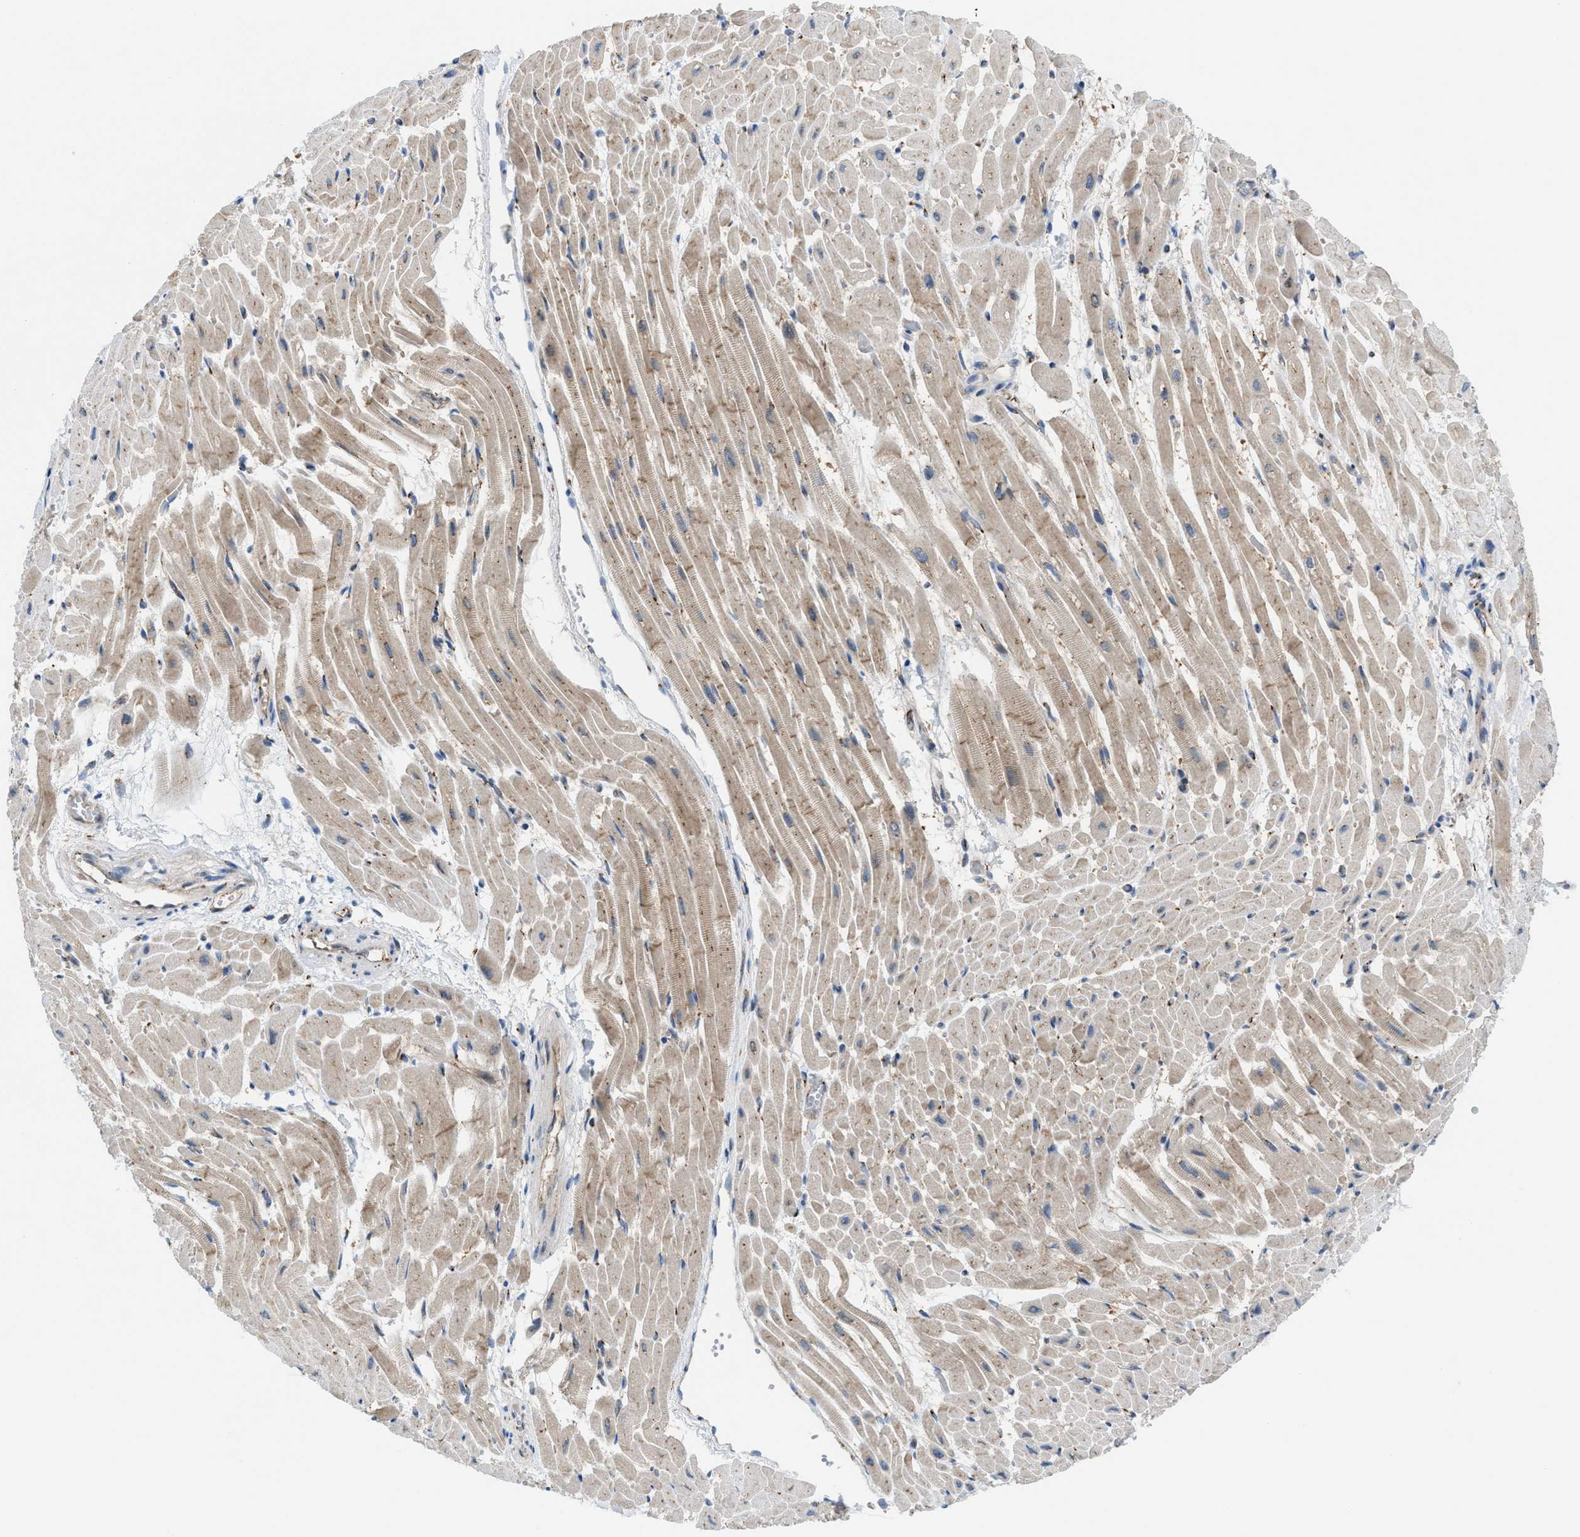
{"staining": {"intensity": "weak", "quantity": ">75%", "location": "cytoplasmic/membranous"}, "tissue": "heart muscle", "cell_type": "Cardiomyocytes", "image_type": "normal", "snomed": [{"axis": "morphology", "description": "Normal tissue, NOS"}, {"axis": "topography", "description": "Heart"}], "caption": "Immunohistochemical staining of benign human heart muscle displays >75% levels of weak cytoplasmic/membranous protein expression in approximately >75% of cardiomyocytes. Ihc stains the protein in brown and the nuclei are stained blue.", "gene": "SLC38A10", "patient": {"sex": "male", "age": 45}}